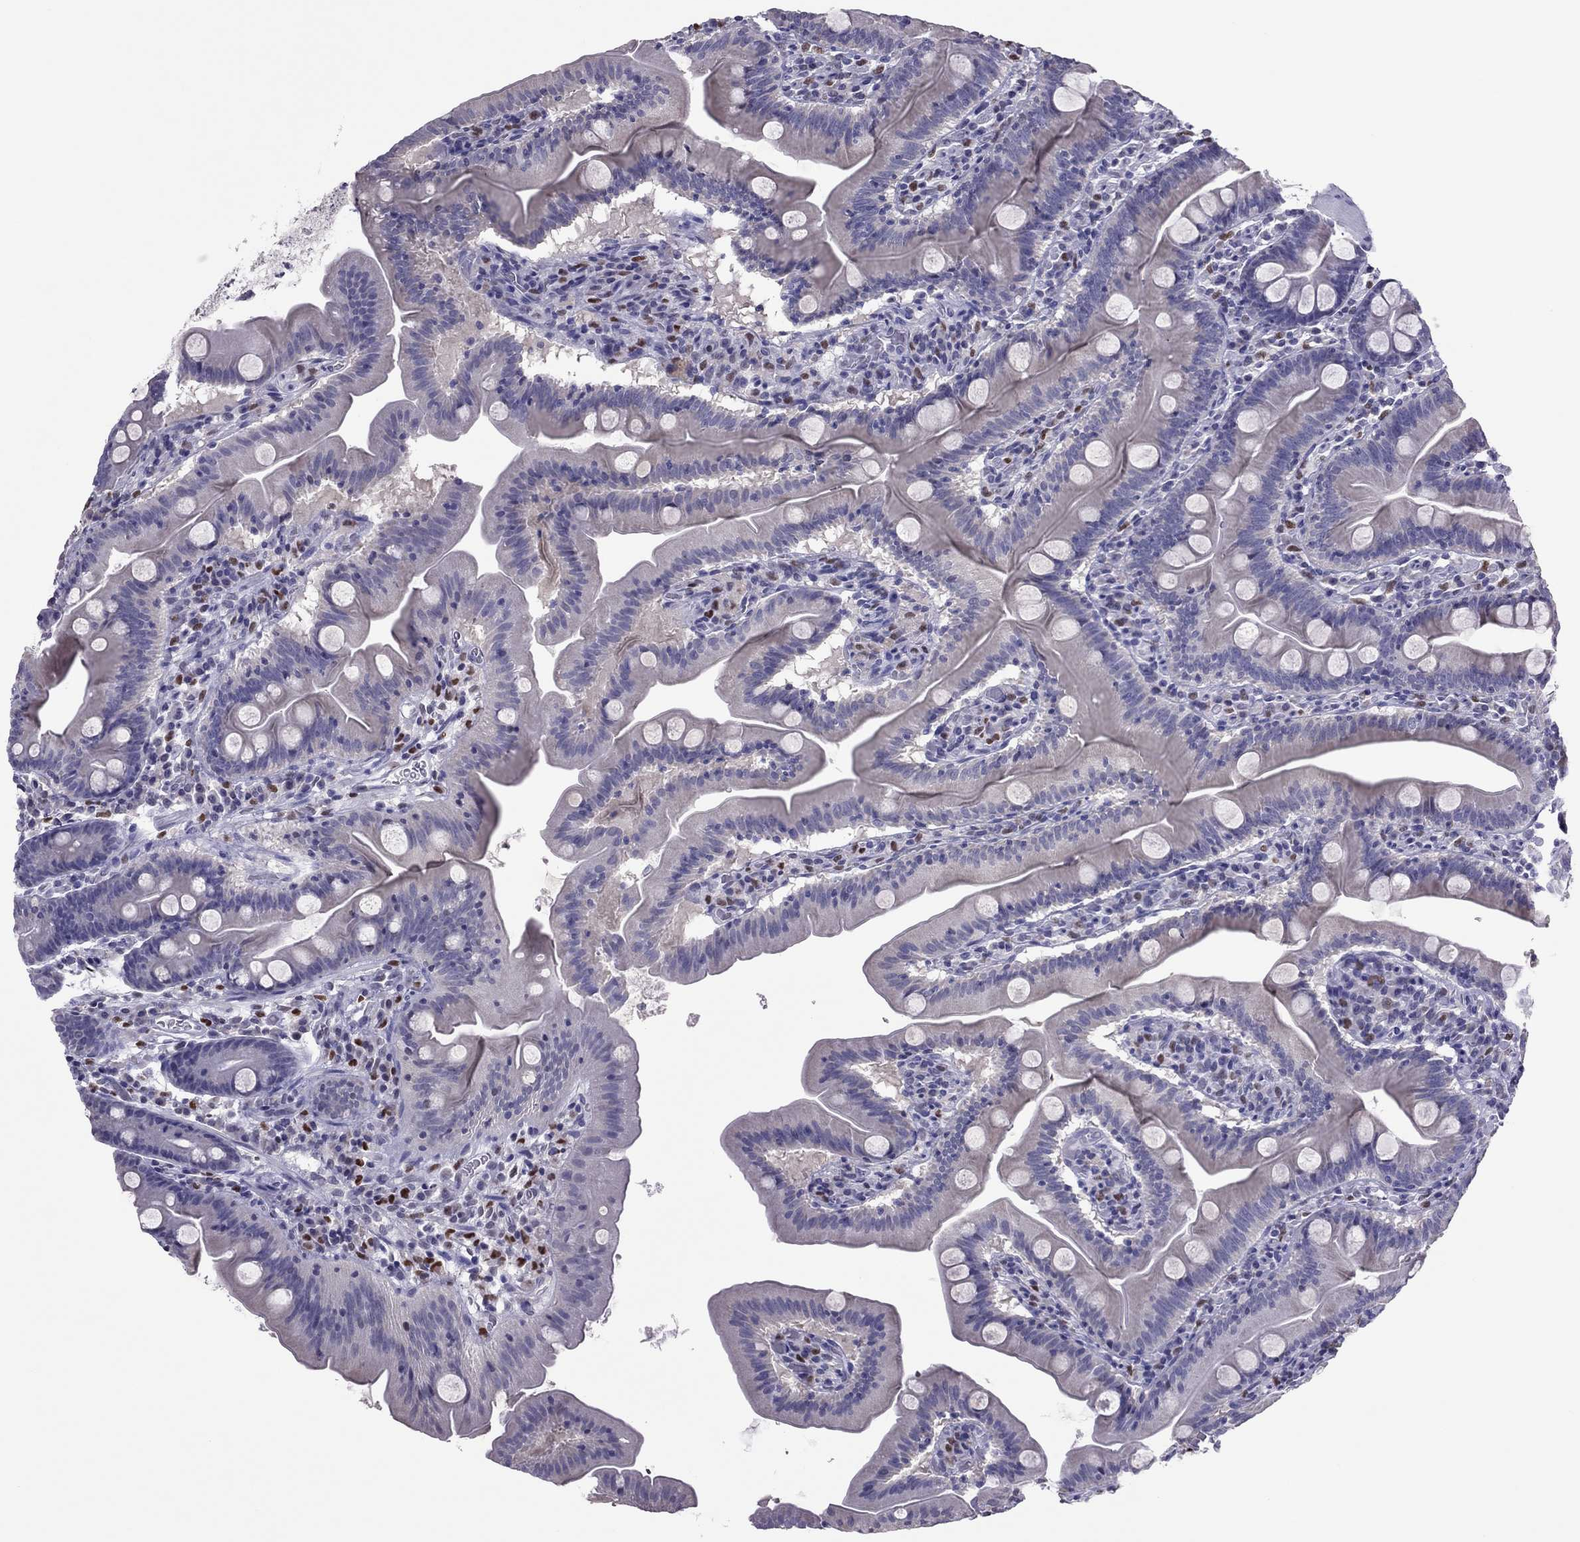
{"staining": {"intensity": "negative", "quantity": "none", "location": "none"}, "tissue": "small intestine", "cell_type": "Glandular cells", "image_type": "normal", "snomed": [{"axis": "morphology", "description": "Normal tissue, NOS"}, {"axis": "topography", "description": "Small intestine"}], "caption": "The immunohistochemistry histopathology image has no significant staining in glandular cells of small intestine.", "gene": "SPINT3", "patient": {"sex": "male", "age": 37}}